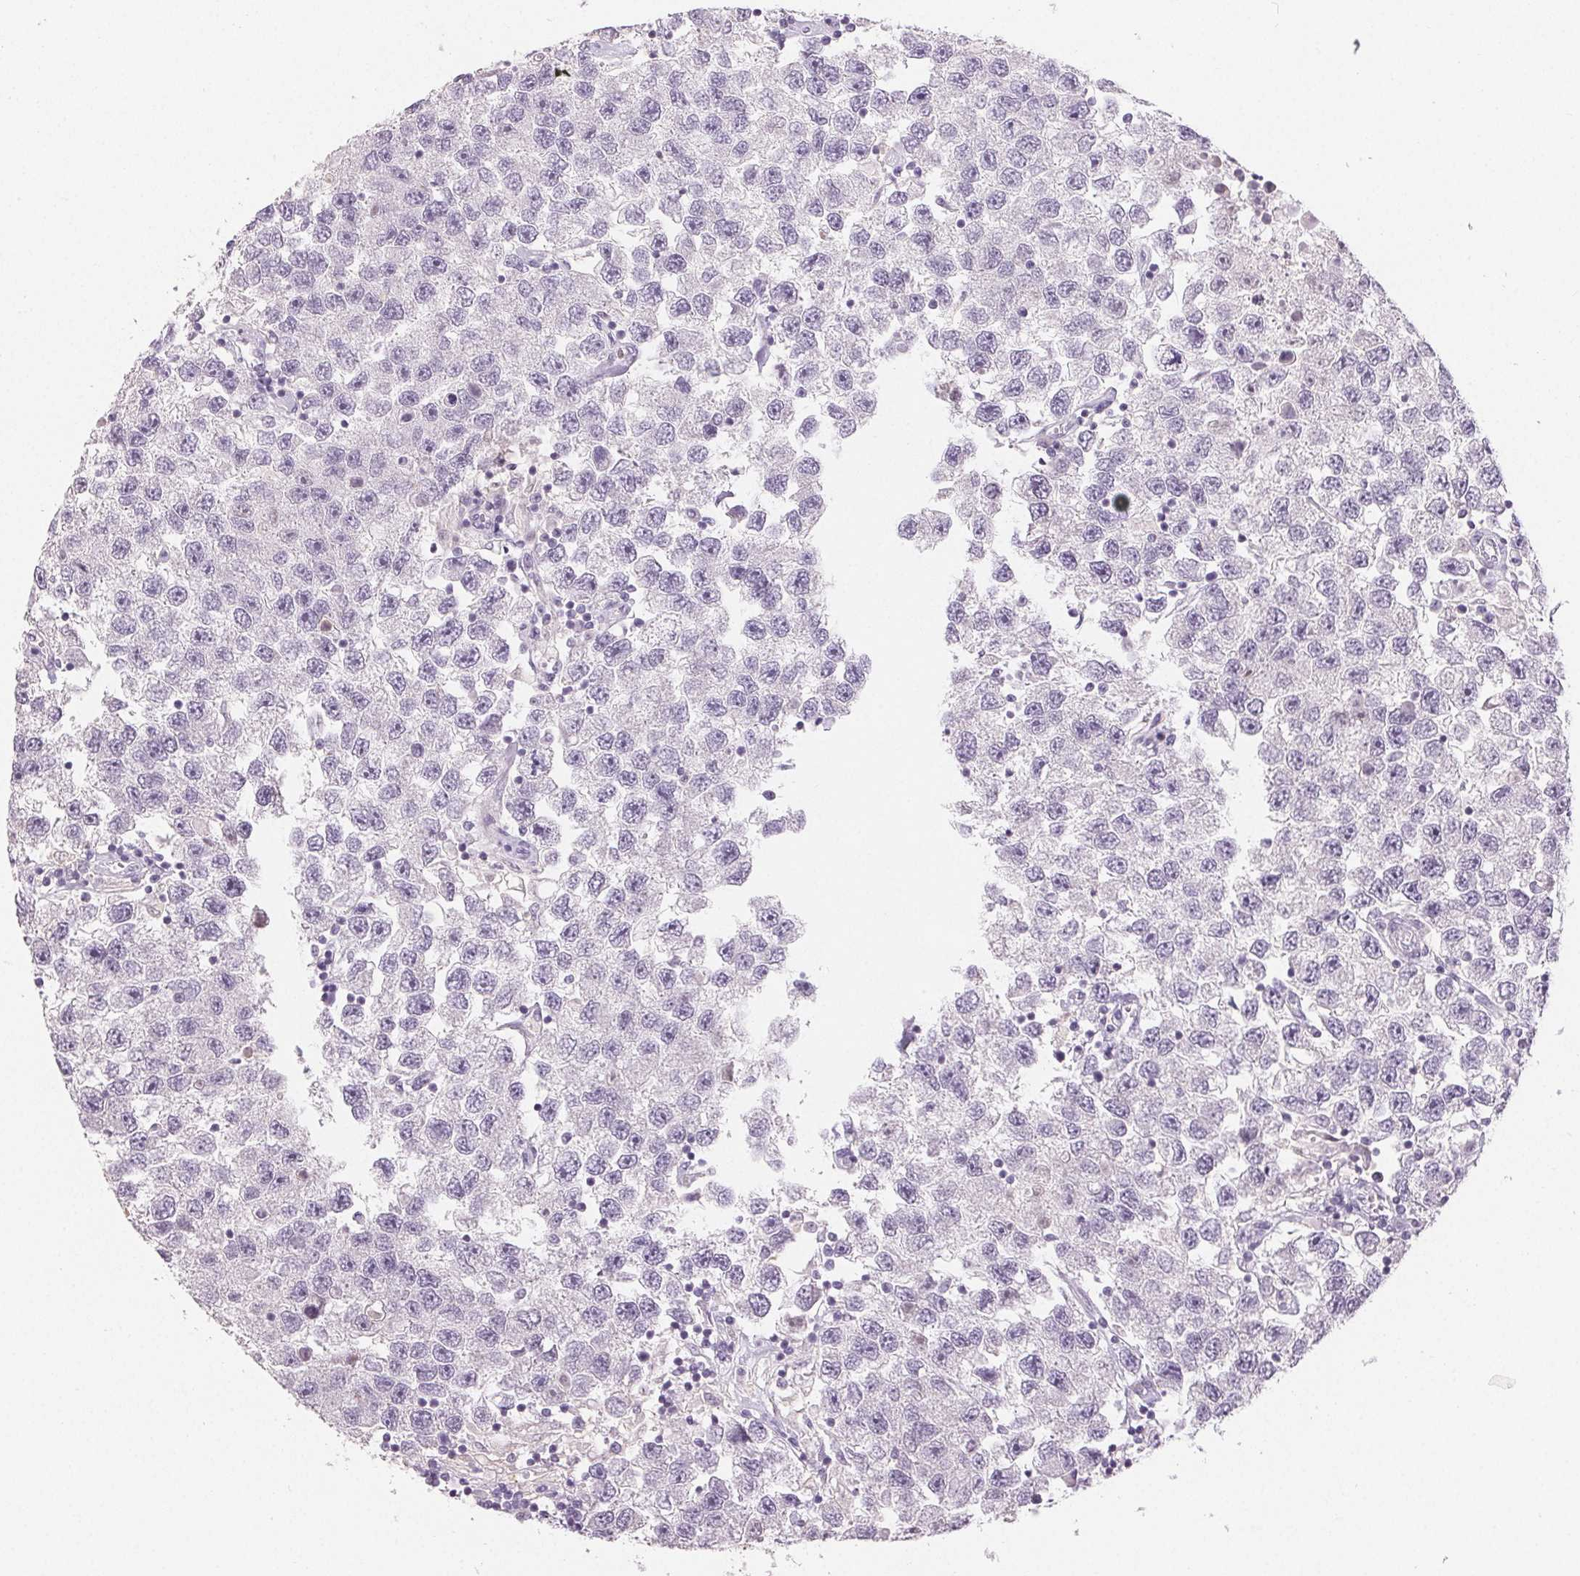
{"staining": {"intensity": "negative", "quantity": "none", "location": "none"}, "tissue": "testis cancer", "cell_type": "Tumor cells", "image_type": "cancer", "snomed": [{"axis": "morphology", "description": "Seminoma, NOS"}, {"axis": "topography", "description": "Testis"}], "caption": "Protein analysis of testis seminoma shows no significant positivity in tumor cells.", "gene": "TMEM174", "patient": {"sex": "male", "age": 26}}